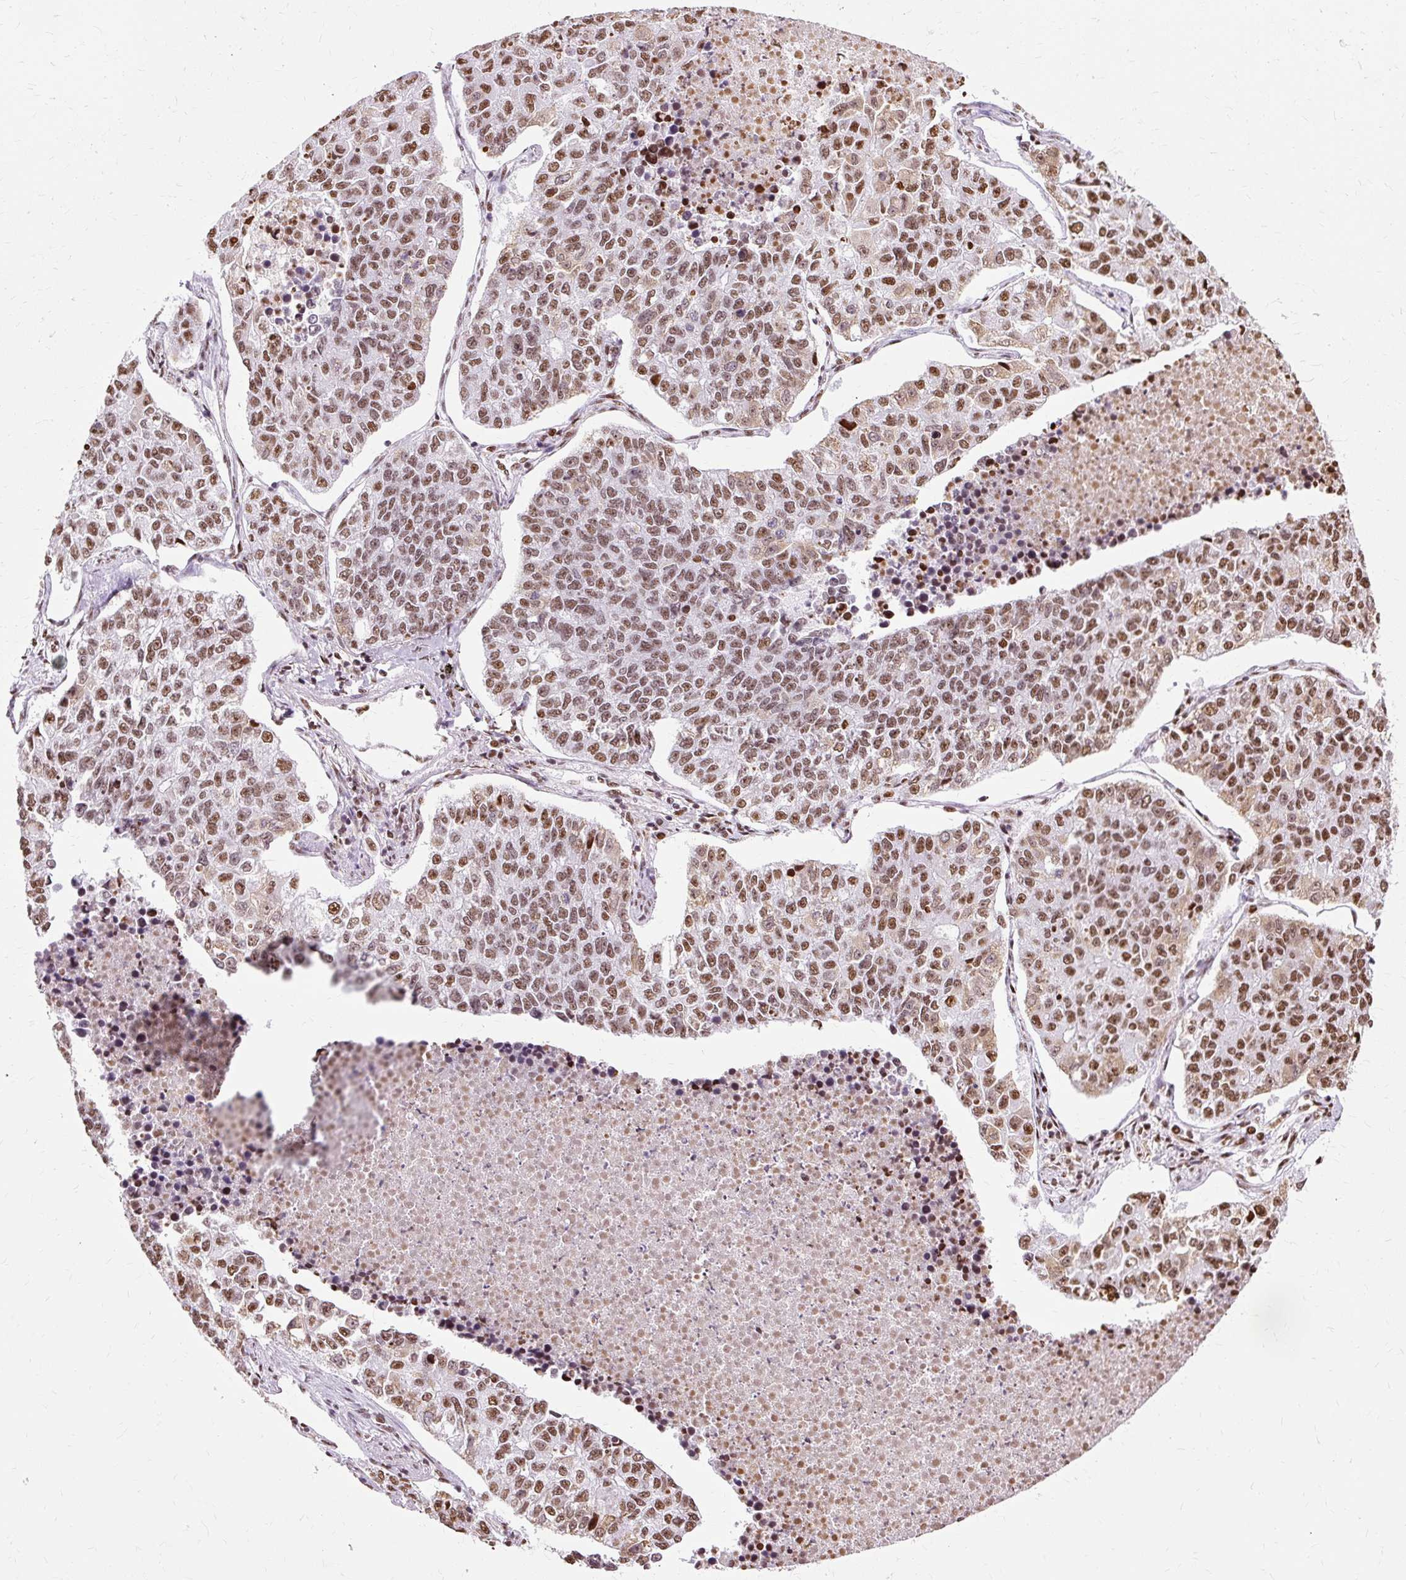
{"staining": {"intensity": "moderate", "quantity": ">75%", "location": "nuclear"}, "tissue": "lung cancer", "cell_type": "Tumor cells", "image_type": "cancer", "snomed": [{"axis": "morphology", "description": "Adenocarcinoma, NOS"}, {"axis": "topography", "description": "Lung"}], "caption": "Moderate nuclear staining is present in approximately >75% of tumor cells in adenocarcinoma (lung). (Stains: DAB (3,3'-diaminobenzidine) in brown, nuclei in blue, Microscopy: brightfield microscopy at high magnification).", "gene": "XRCC6", "patient": {"sex": "male", "age": 49}}